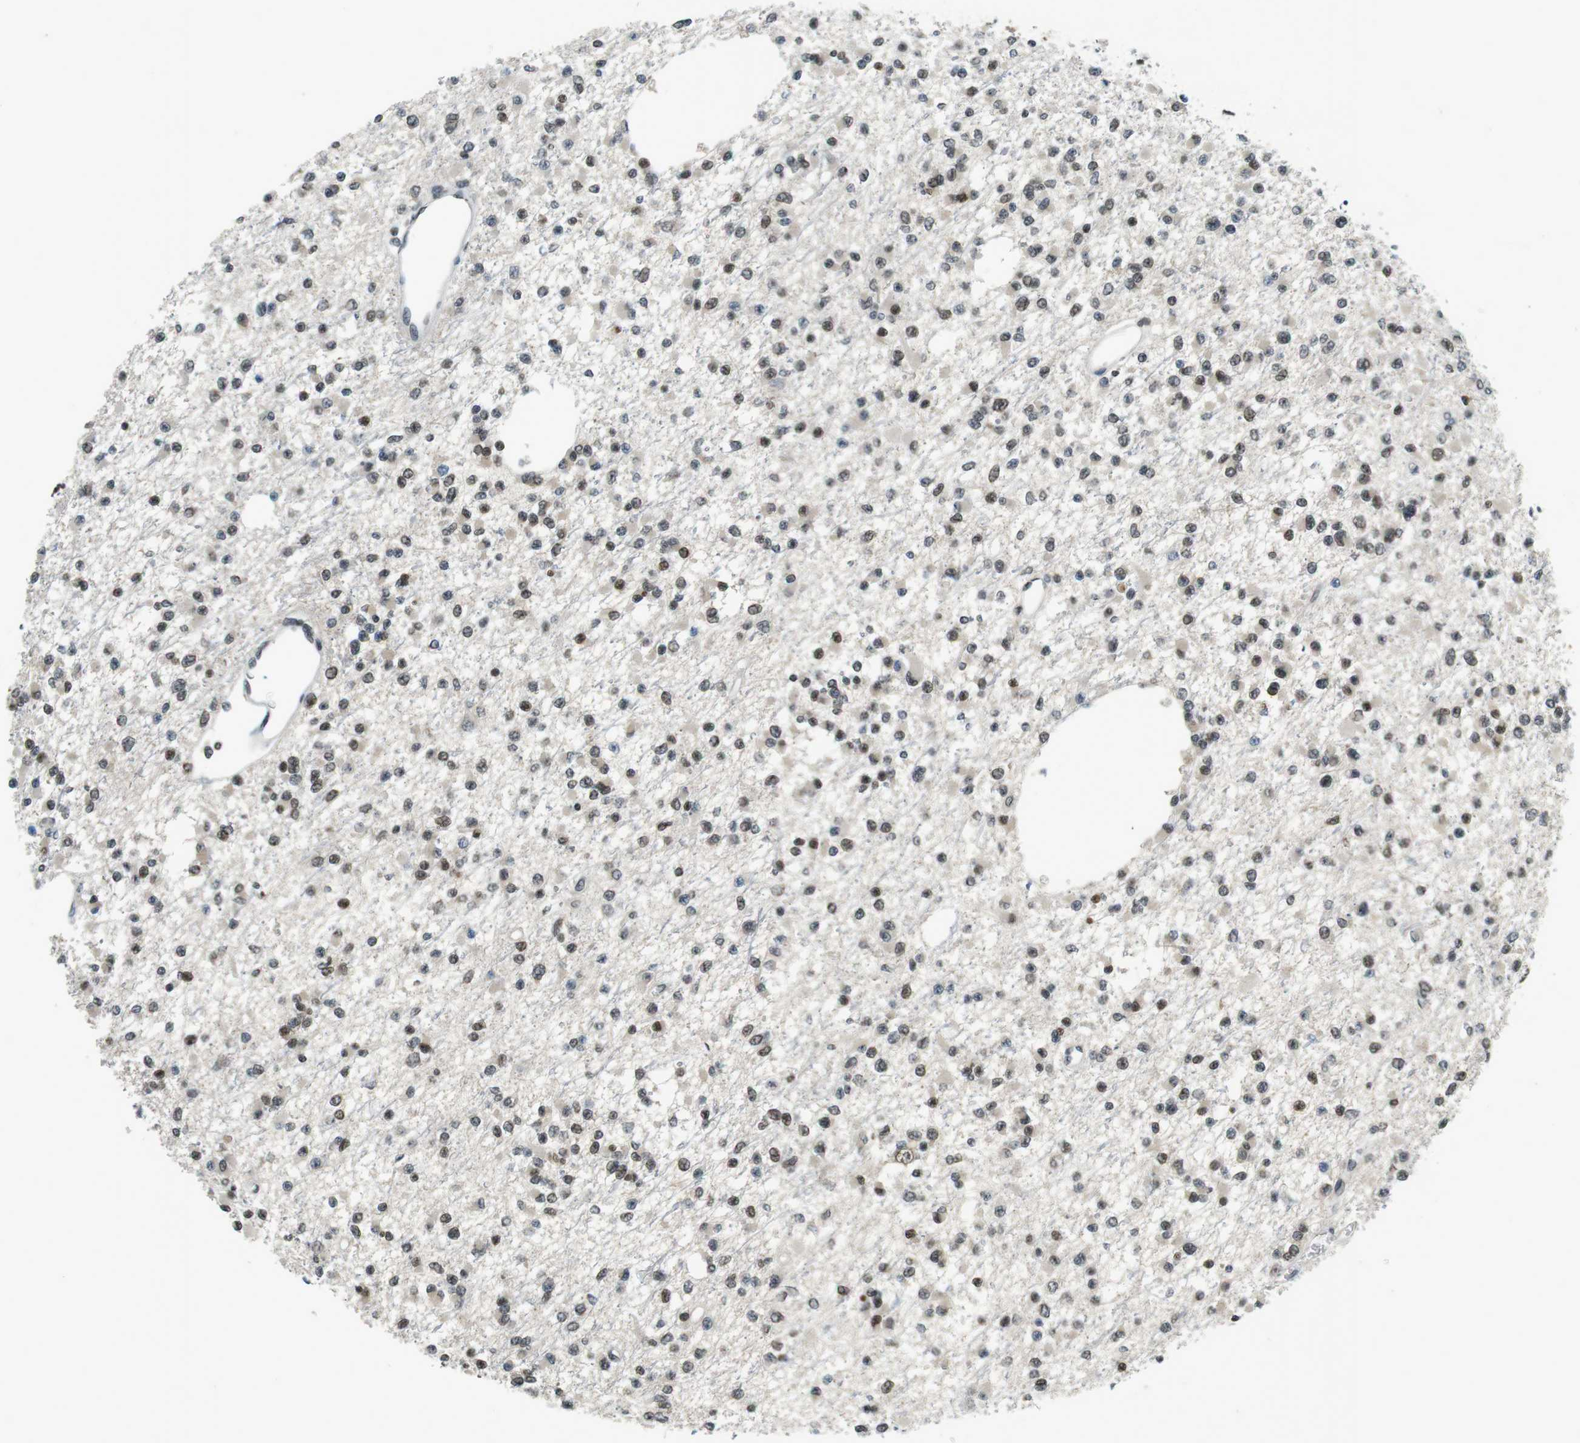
{"staining": {"intensity": "weak", "quantity": "25%-75%", "location": "nuclear"}, "tissue": "glioma", "cell_type": "Tumor cells", "image_type": "cancer", "snomed": [{"axis": "morphology", "description": "Glioma, malignant, Low grade"}, {"axis": "topography", "description": "Brain"}], "caption": "The image displays immunohistochemical staining of glioma. There is weak nuclear expression is present in approximately 25%-75% of tumor cells.", "gene": "NEK4", "patient": {"sex": "female", "age": 22}}